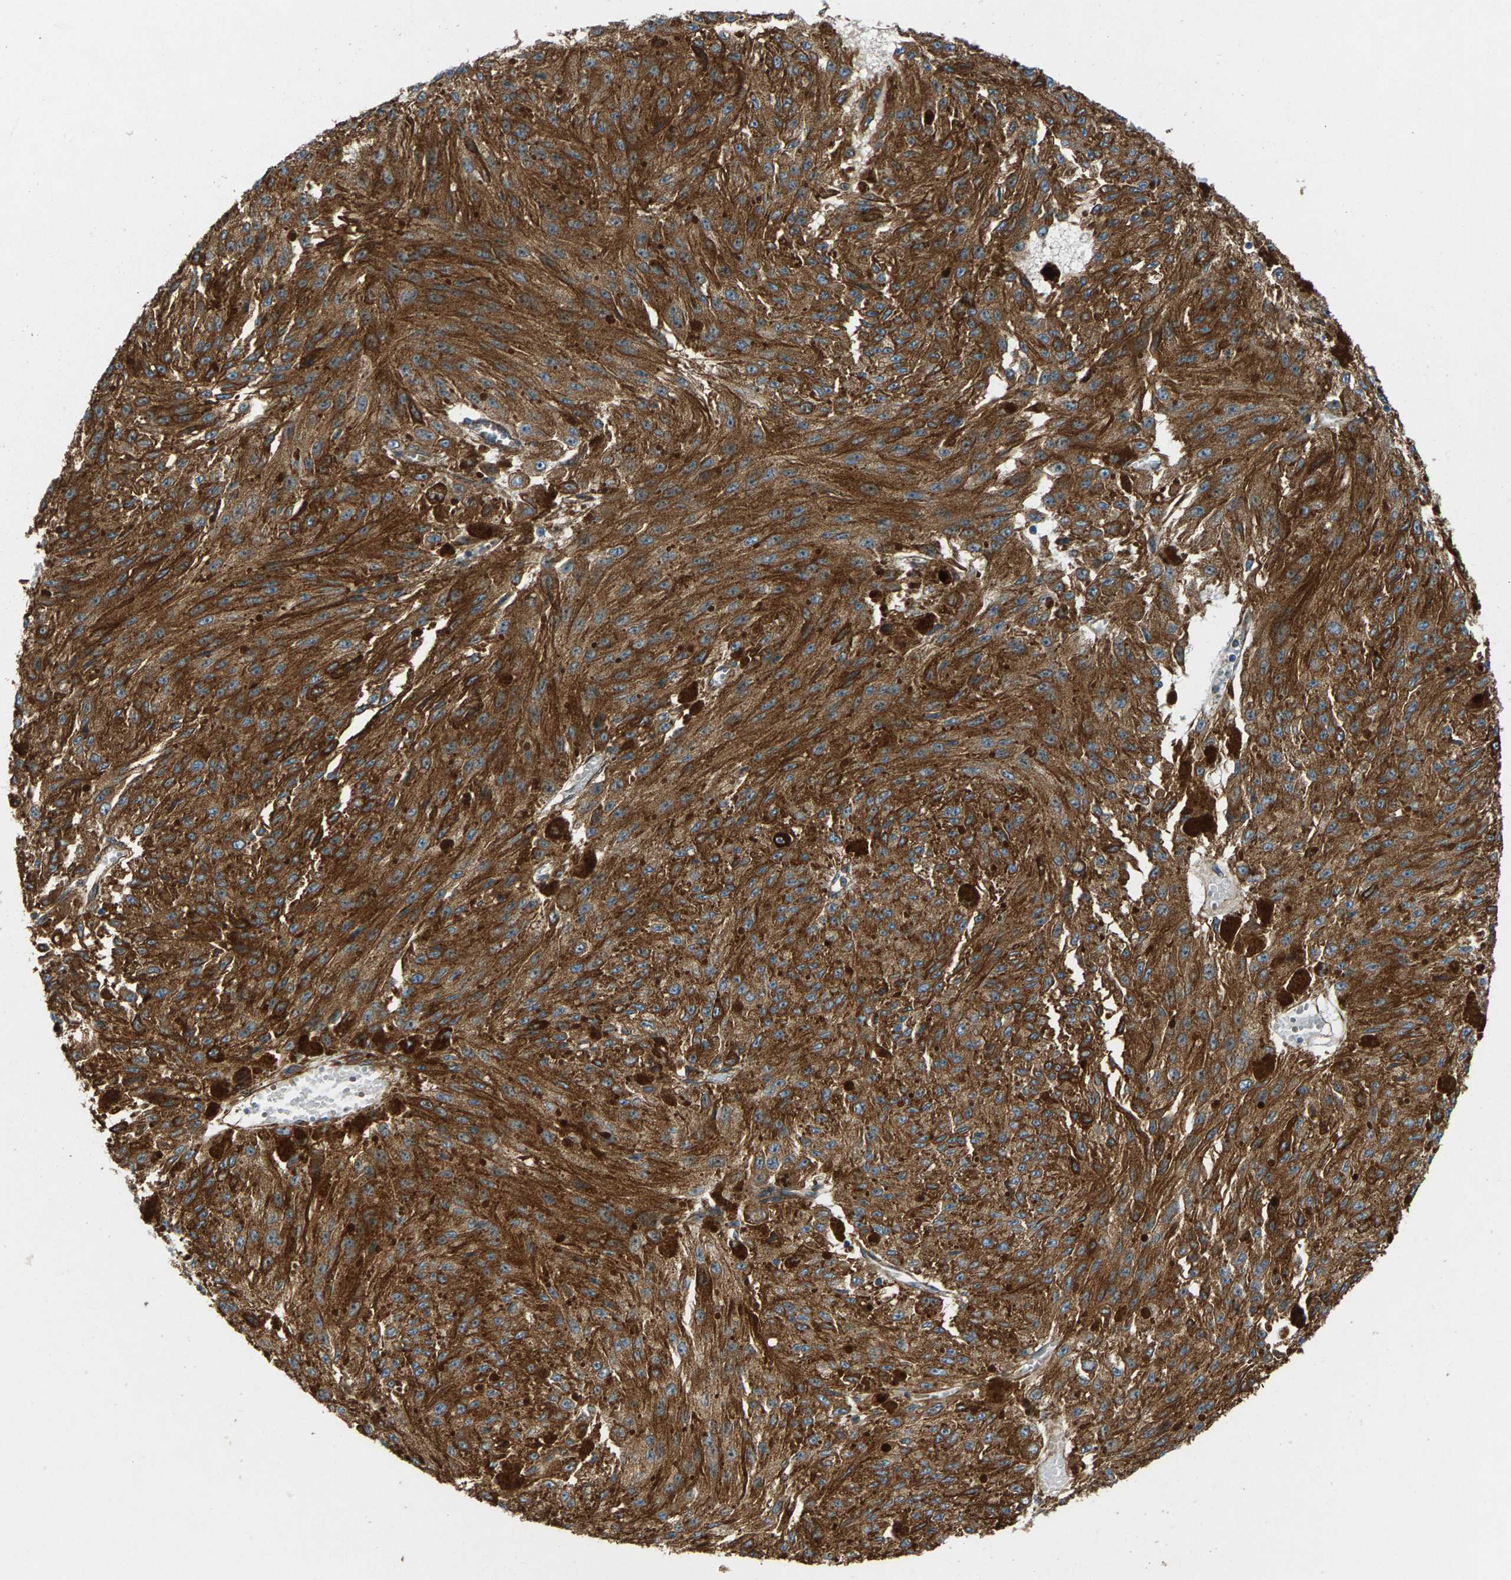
{"staining": {"intensity": "moderate", "quantity": ">75%", "location": "cytoplasmic/membranous"}, "tissue": "melanoma", "cell_type": "Tumor cells", "image_type": "cancer", "snomed": [{"axis": "morphology", "description": "Malignant melanoma, NOS"}, {"axis": "topography", "description": "Other"}], "caption": "Immunohistochemistry of malignant melanoma exhibits medium levels of moderate cytoplasmic/membranous positivity in approximately >75% of tumor cells.", "gene": "PDCL", "patient": {"sex": "male", "age": 79}}